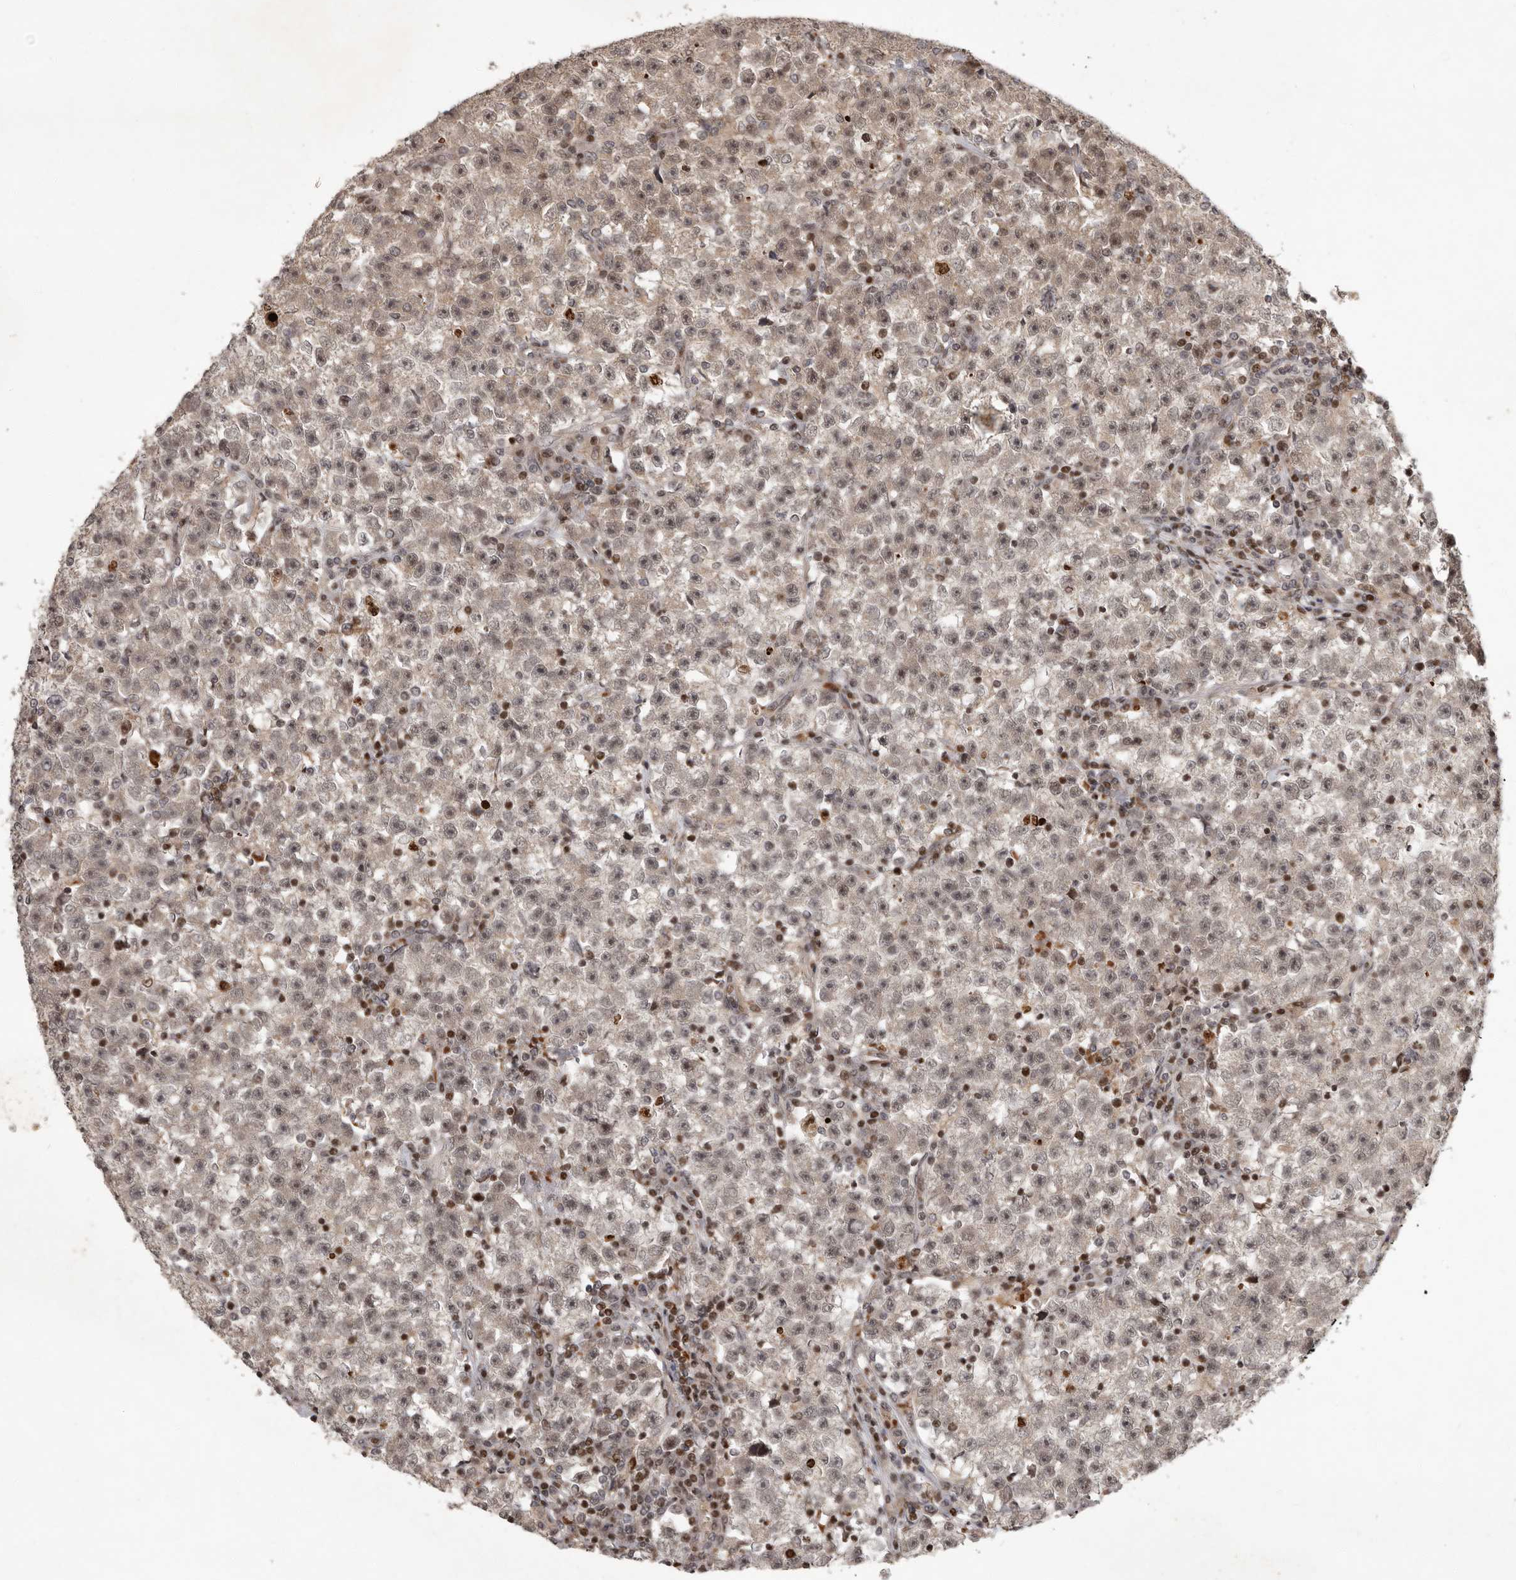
{"staining": {"intensity": "moderate", "quantity": ">75%", "location": "nuclear"}, "tissue": "testis cancer", "cell_type": "Tumor cells", "image_type": "cancer", "snomed": [{"axis": "morphology", "description": "Seminoma, NOS"}, {"axis": "topography", "description": "Testis"}], "caption": "Human testis cancer (seminoma) stained for a protein (brown) displays moderate nuclear positive expression in approximately >75% of tumor cells.", "gene": "RABIF", "patient": {"sex": "male", "age": 22}}